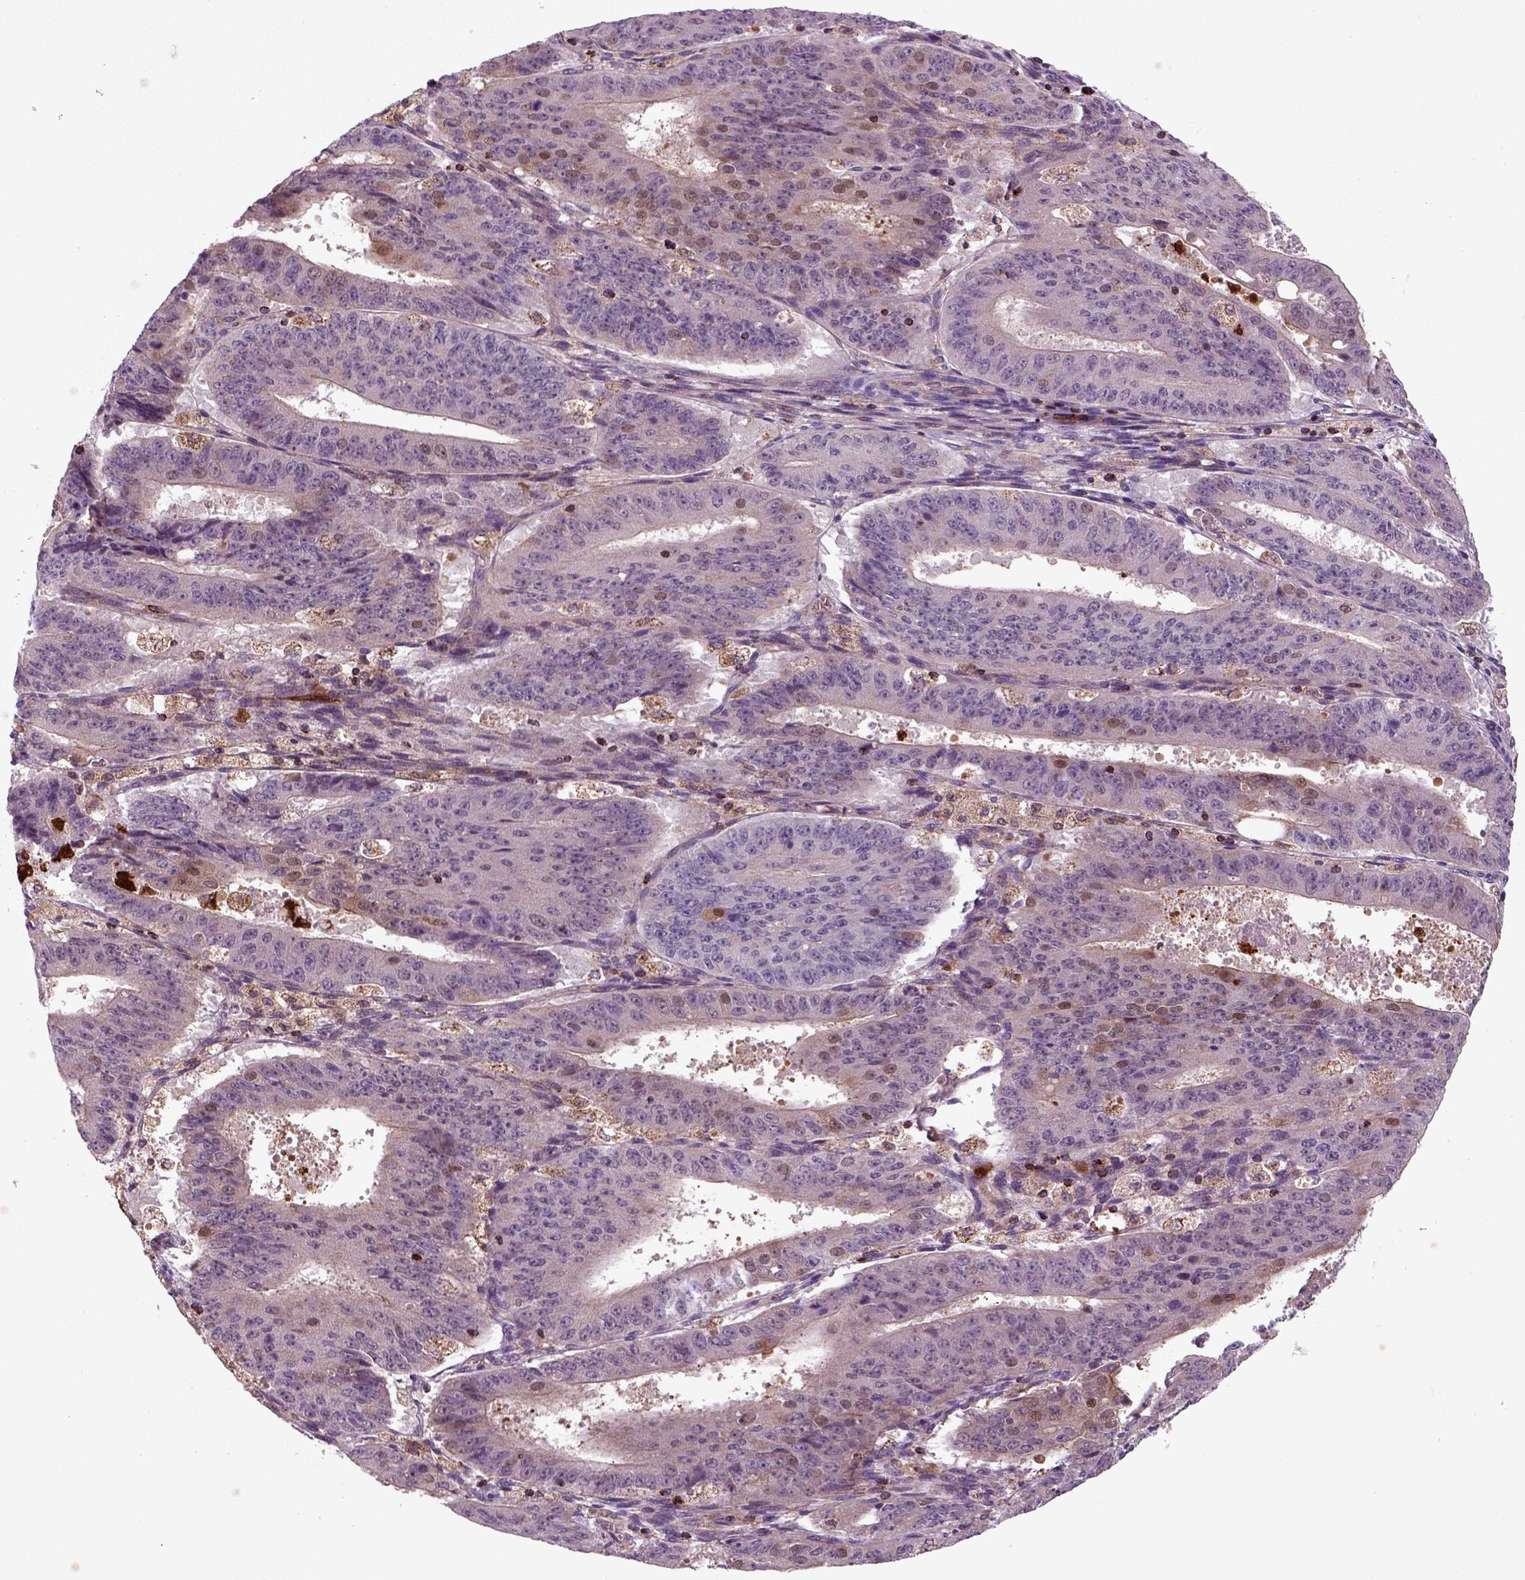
{"staining": {"intensity": "weak", "quantity": "<25%", "location": "nuclear"}, "tissue": "ovarian cancer", "cell_type": "Tumor cells", "image_type": "cancer", "snomed": [{"axis": "morphology", "description": "Carcinoma, endometroid"}, {"axis": "topography", "description": "Ovary"}], "caption": "Human ovarian cancer (endometroid carcinoma) stained for a protein using IHC exhibits no positivity in tumor cells.", "gene": "NUDT16L1", "patient": {"sex": "female", "age": 42}}